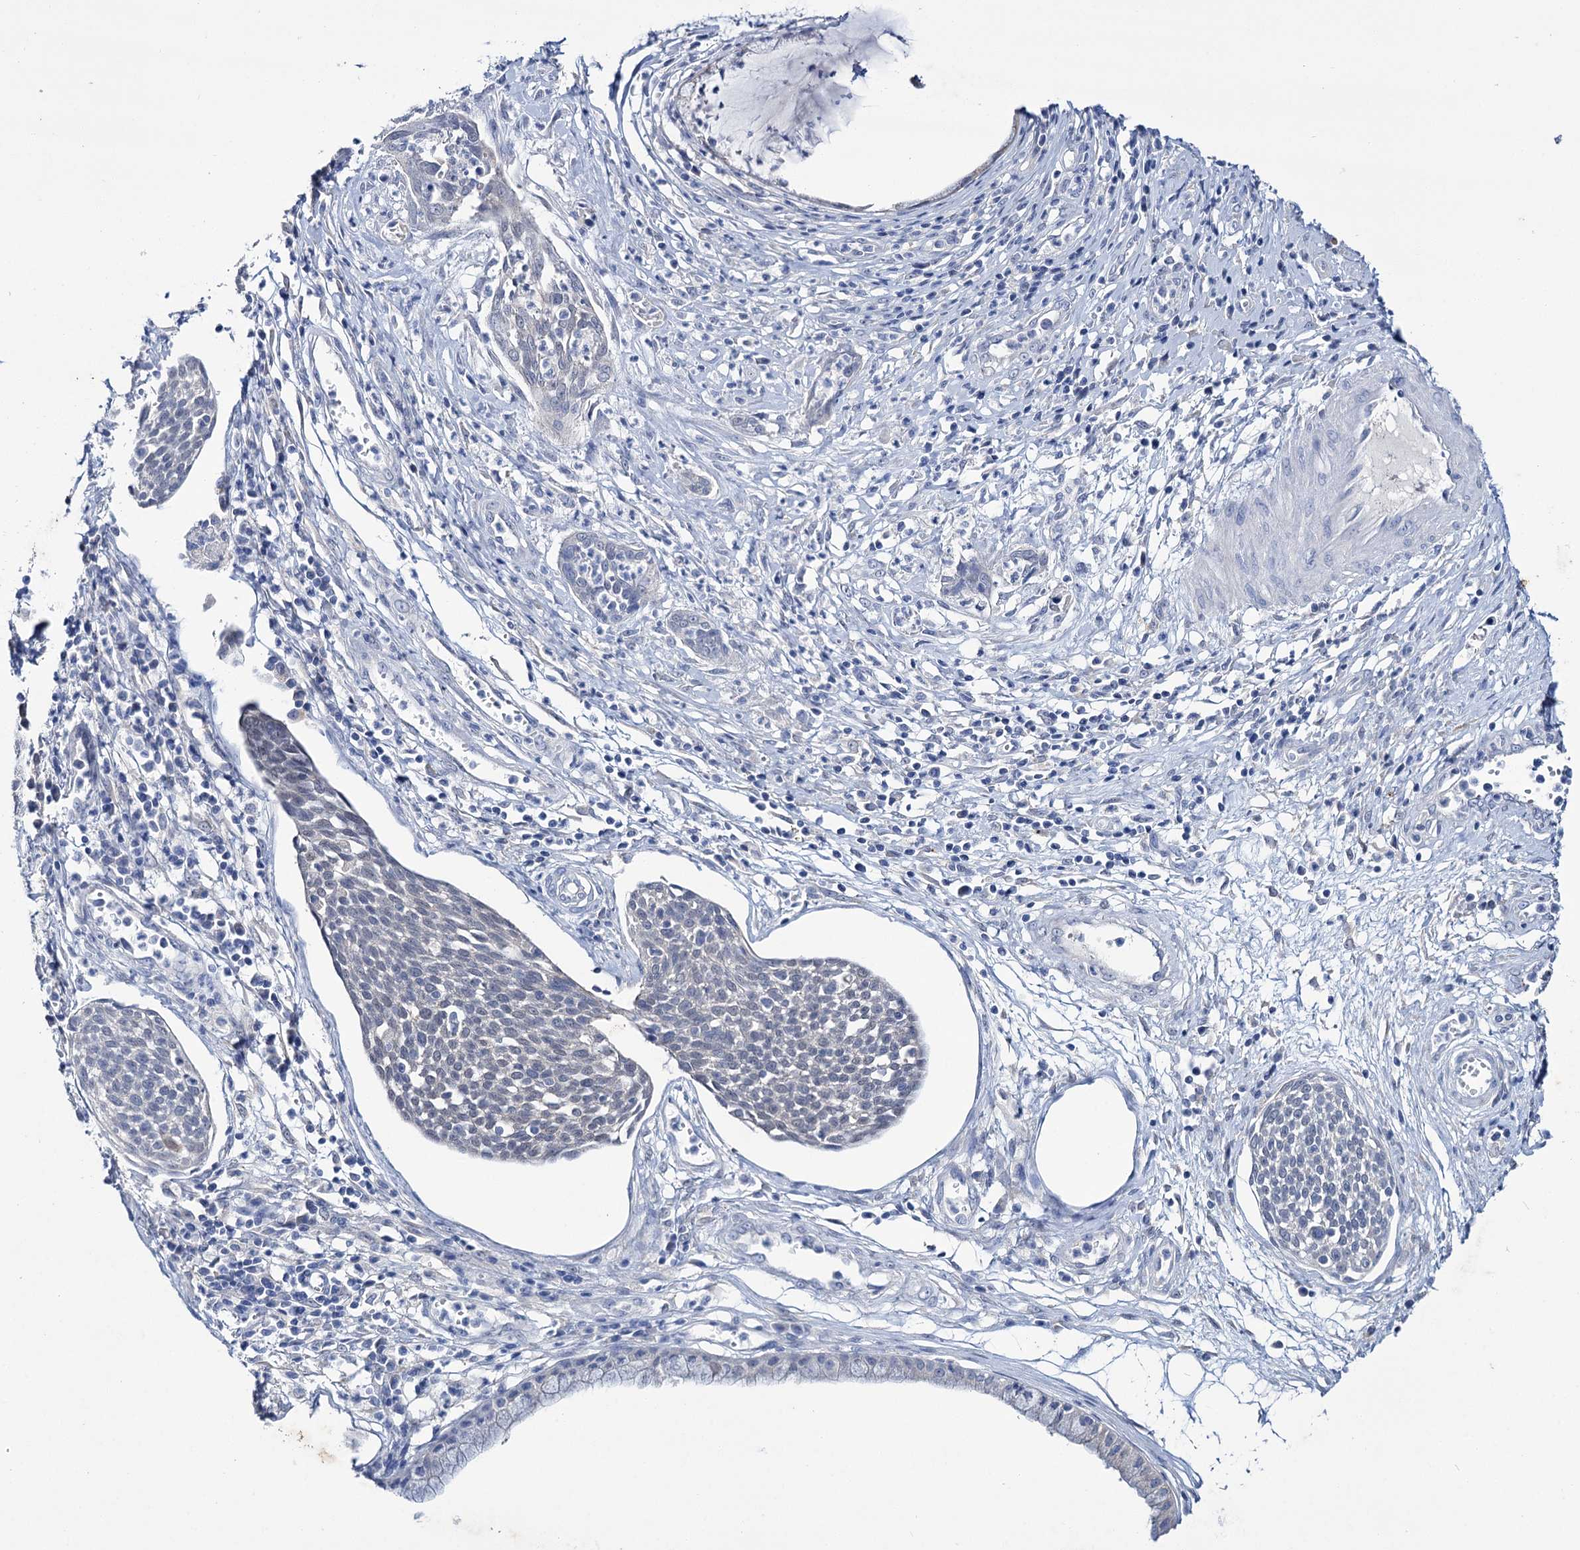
{"staining": {"intensity": "negative", "quantity": "none", "location": "none"}, "tissue": "cervical cancer", "cell_type": "Tumor cells", "image_type": "cancer", "snomed": [{"axis": "morphology", "description": "Squamous cell carcinoma, NOS"}, {"axis": "topography", "description": "Cervix"}], "caption": "Immunohistochemistry (IHC) image of neoplastic tissue: cervical cancer (squamous cell carcinoma) stained with DAB shows no significant protein positivity in tumor cells.", "gene": "LYZL4", "patient": {"sex": "female", "age": 34}}